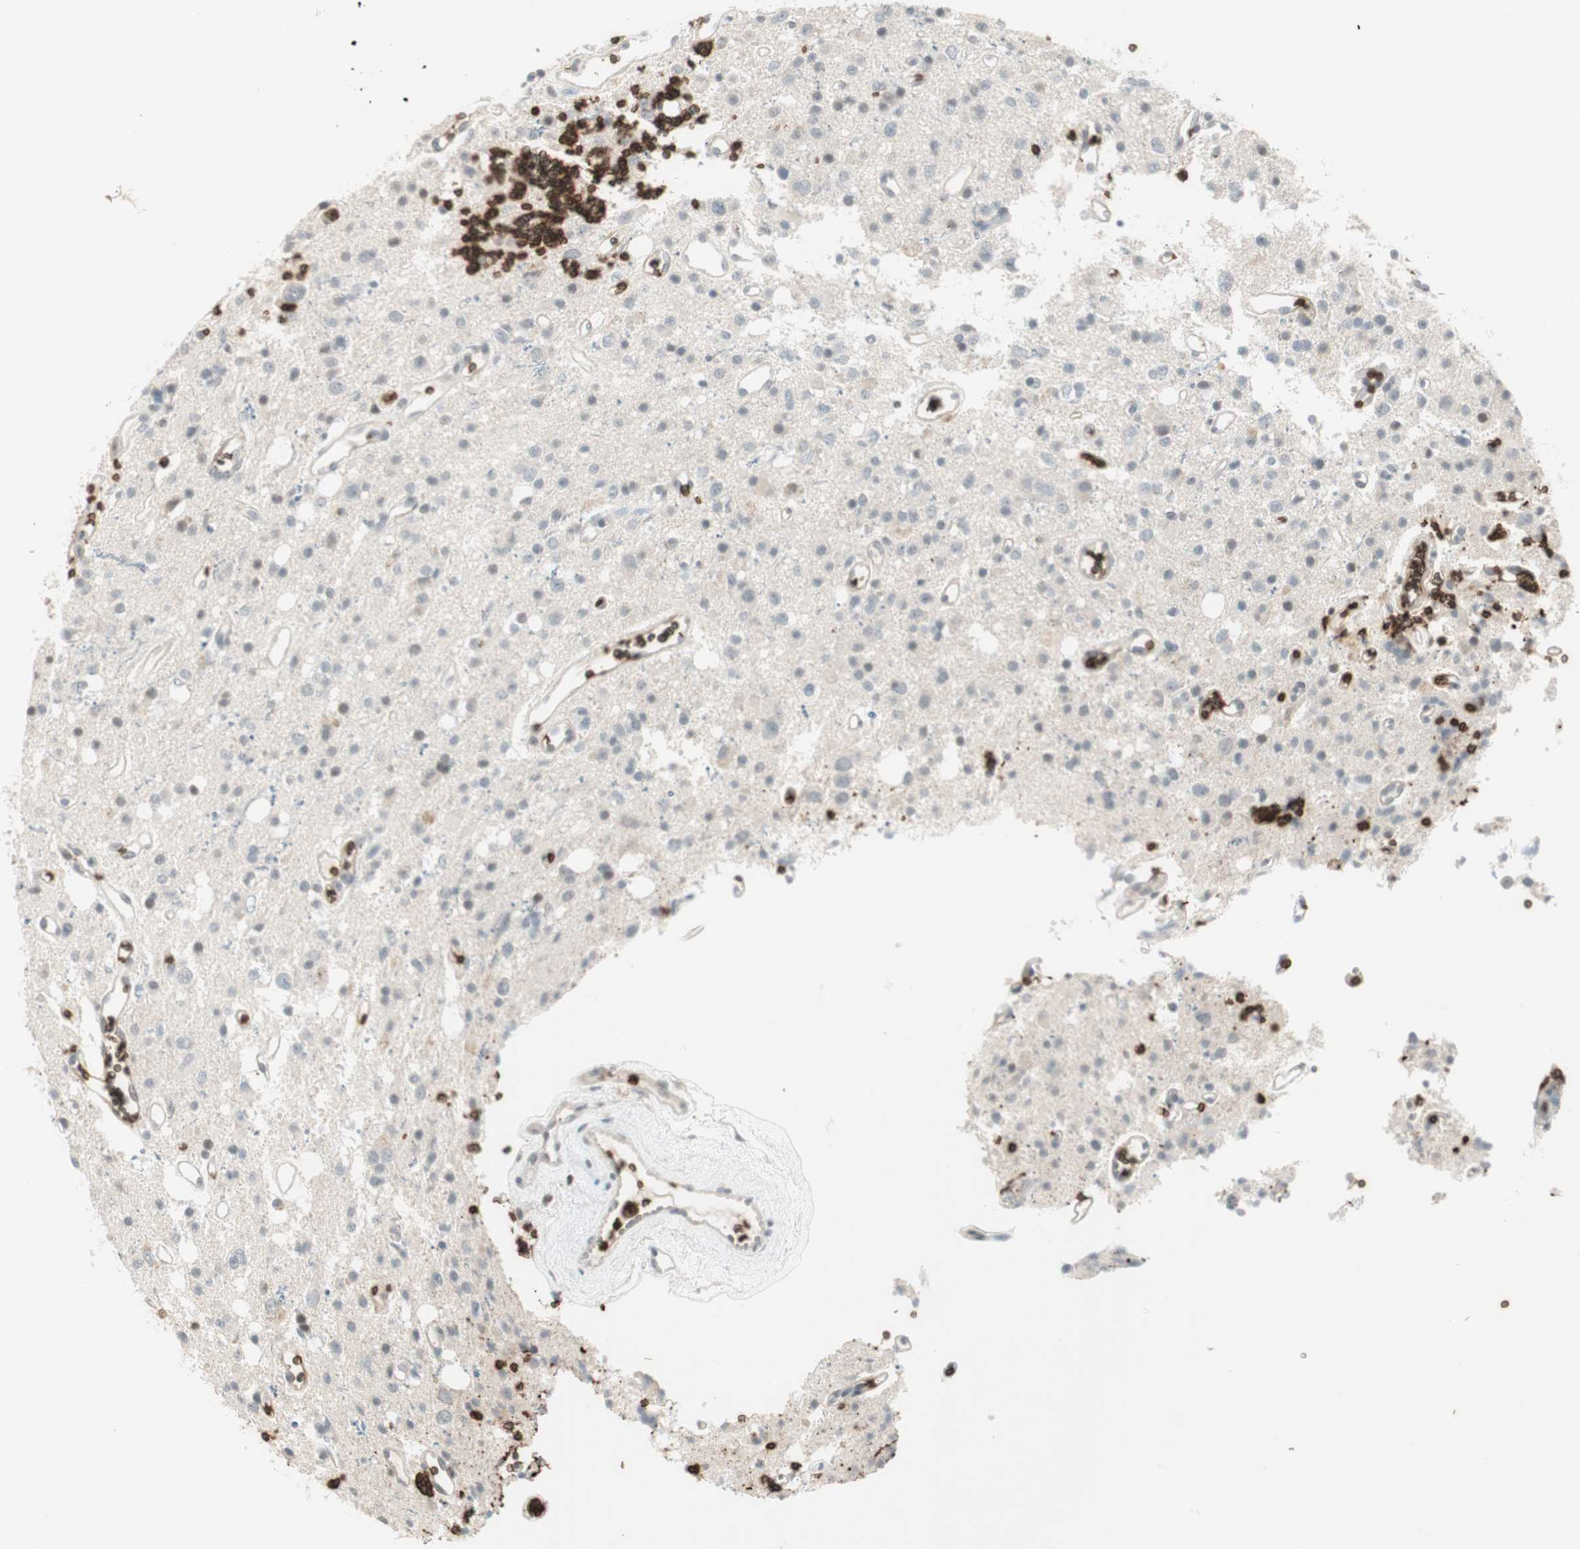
{"staining": {"intensity": "negative", "quantity": "none", "location": "none"}, "tissue": "glioma", "cell_type": "Tumor cells", "image_type": "cancer", "snomed": [{"axis": "morphology", "description": "Glioma, malignant, High grade"}, {"axis": "topography", "description": "Brain"}], "caption": "Malignant glioma (high-grade) was stained to show a protein in brown. There is no significant positivity in tumor cells.", "gene": "MAP4K1", "patient": {"sex": "male", "age": 47}}